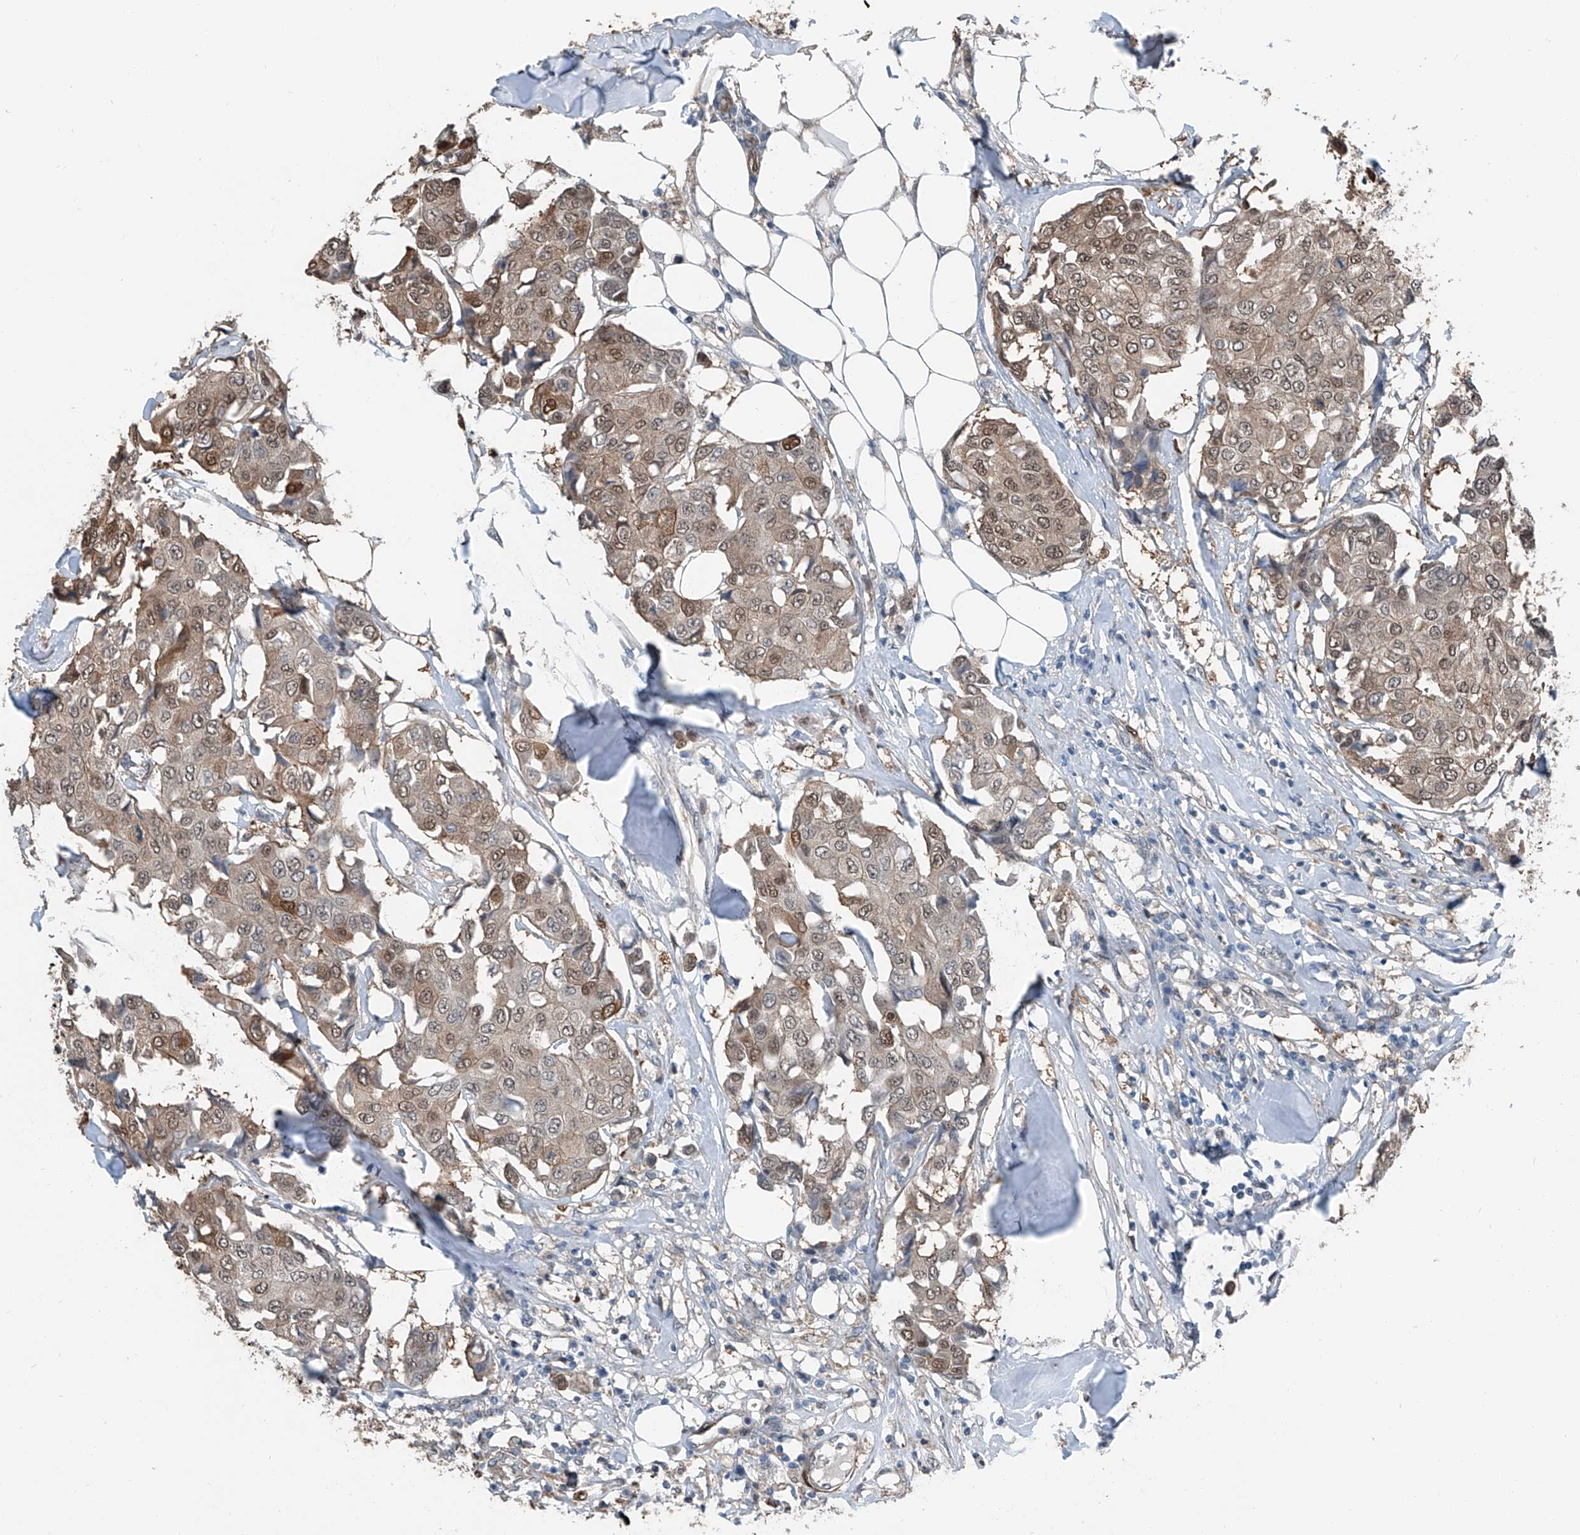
{"staining": {"intensity": "moderate", "quantity": "25%-75%", "location": "cytoplasmic/membranous,nuclear"}, "tissue": "breast cancer", "cell_type": "Tumor cells", "image_type": "cancer", "snomed": [{"axis": "morphology", "description": "Duct carcinoma"}, {"axis": "topography", "description": "Breast"}], "caption": "High-power microscopy captured an immunohistochemistry (IHC) histopathology image of breast cancer, revealing moderate cytoplasmic/membranous and nuclear expression in about 25%-75% of tumor cells.", "gene": "HSPA6", "patient": {"sex": "female", "age": 80}}